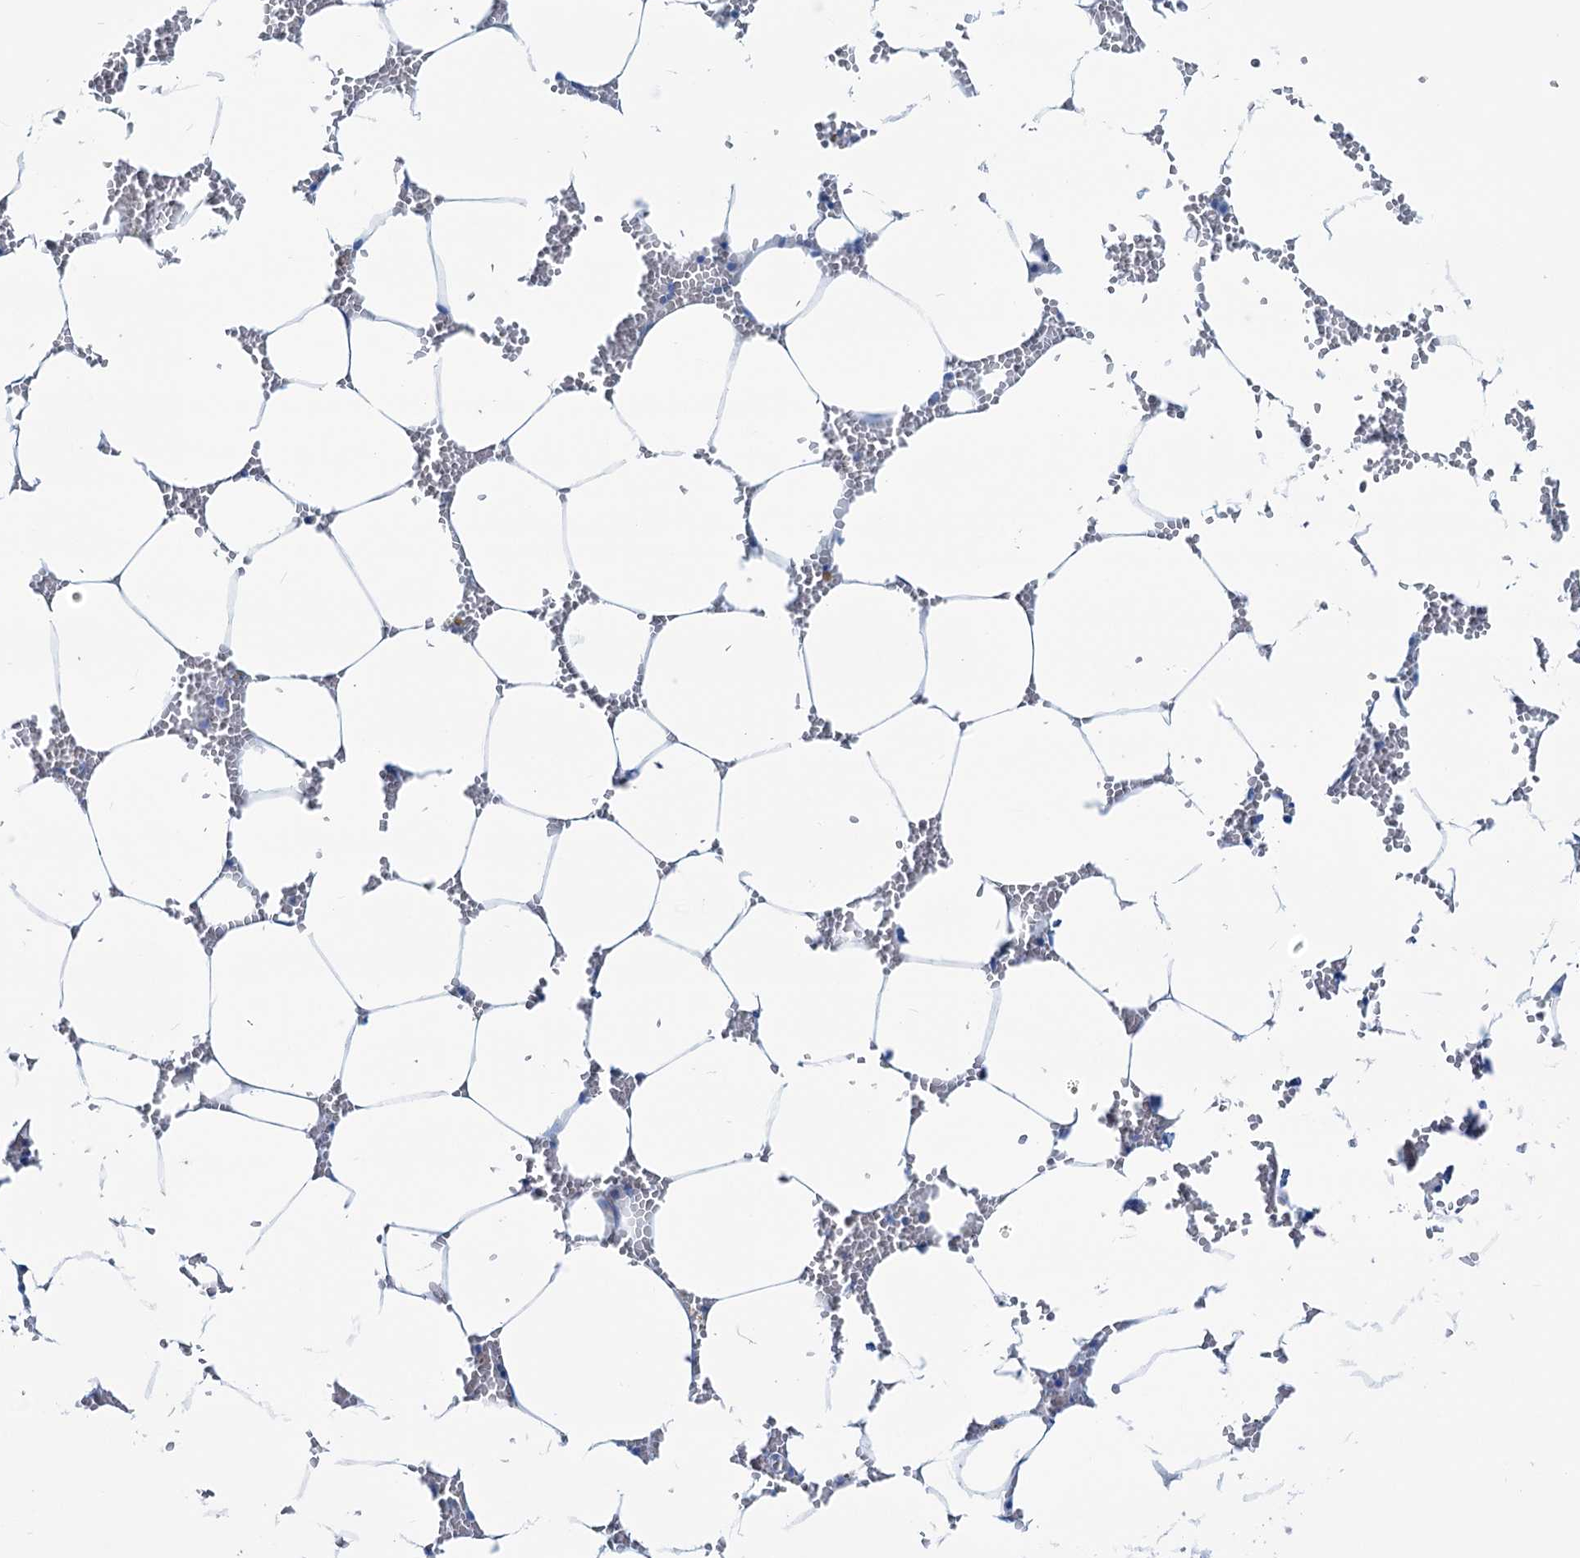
{"staining": {"intensity": "negative", "quantity": "none", "location": "none"}, "tissue": "bone marrow", "cell_type": "Hematopoietic cells", "image_type": "normal", "snomed": [{"axis": "morphology", "description": "Normal tissue, NOS"}, {"axis": "topography", "description": "Bone marrow"}], "caption": "IHC micrograph of unremarkable bone marrow: human bone marrow stained with DAB reveals no significant protein positivity in hematopoietic cells.", "gene": "SLC1A3", "patient": {"sex": "male", "age": 70}}